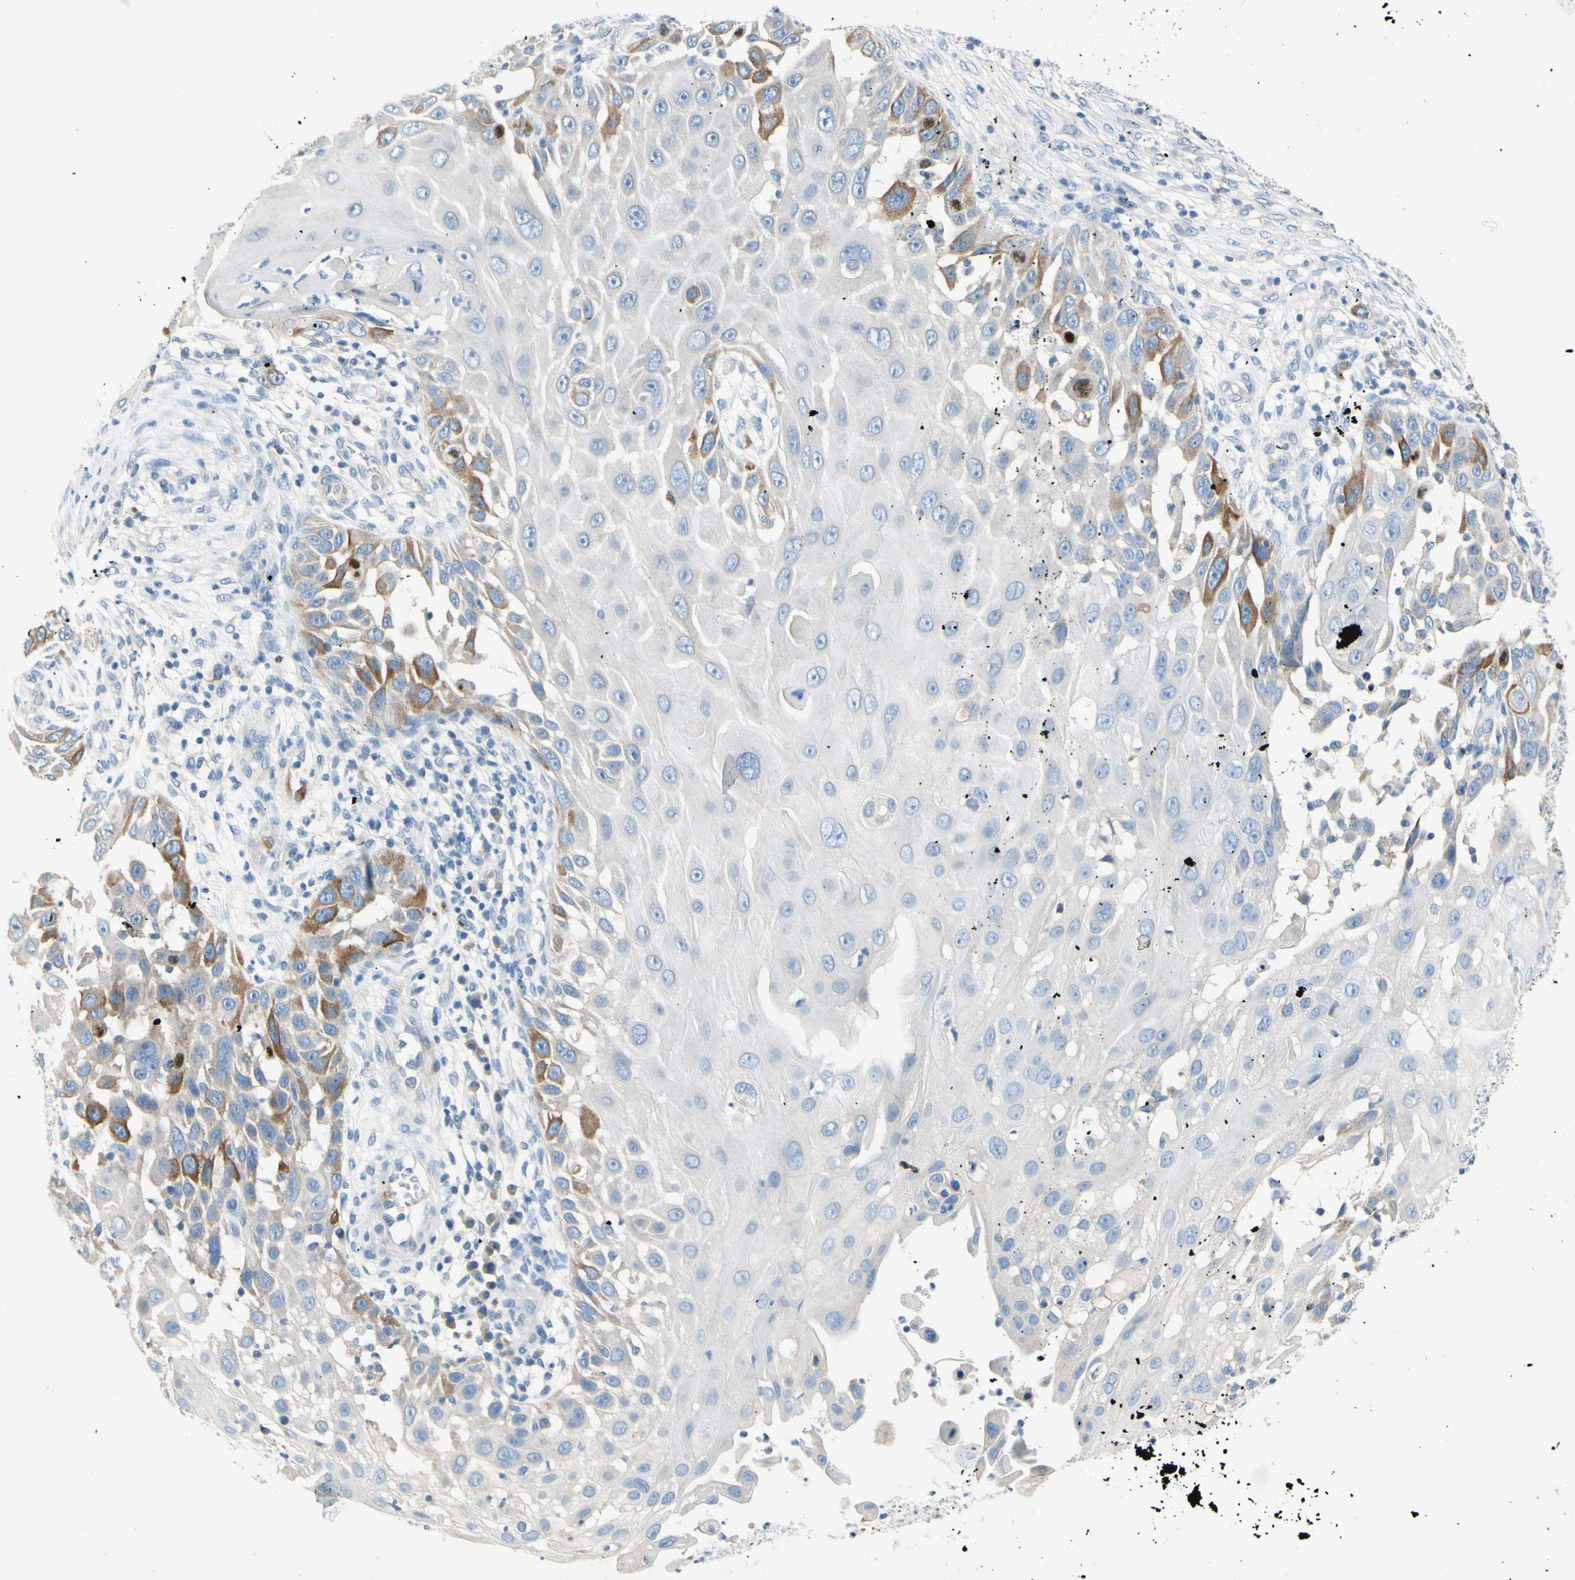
{"staining": {"intensity": "moderate", "quantity": "<25%", "location": "cytoplasmic/membranous"}, "tissue": "skin cancer", "cell_type": "Tumor cells", "image_type": "cancer", "snomed": [{"axis": "morphology", "description": "Squamous cell carcinoma, NOS"}, {"axis": "topography", "description": "Skin"}], "caption": "Immunohistochemistry (IHC) photomicrograph of neoplastic tissue: skin squamous cell carcinoma stained using immunohistochemistry demonstrates low levels of moderate protein expression localized specifically in the cytoplasmic/membranous of tumor cells, appearing as a cytoplasmic/membranous brown color.", "gene": "CKAP2", "patient": {"sex": "female", "age": 44}}